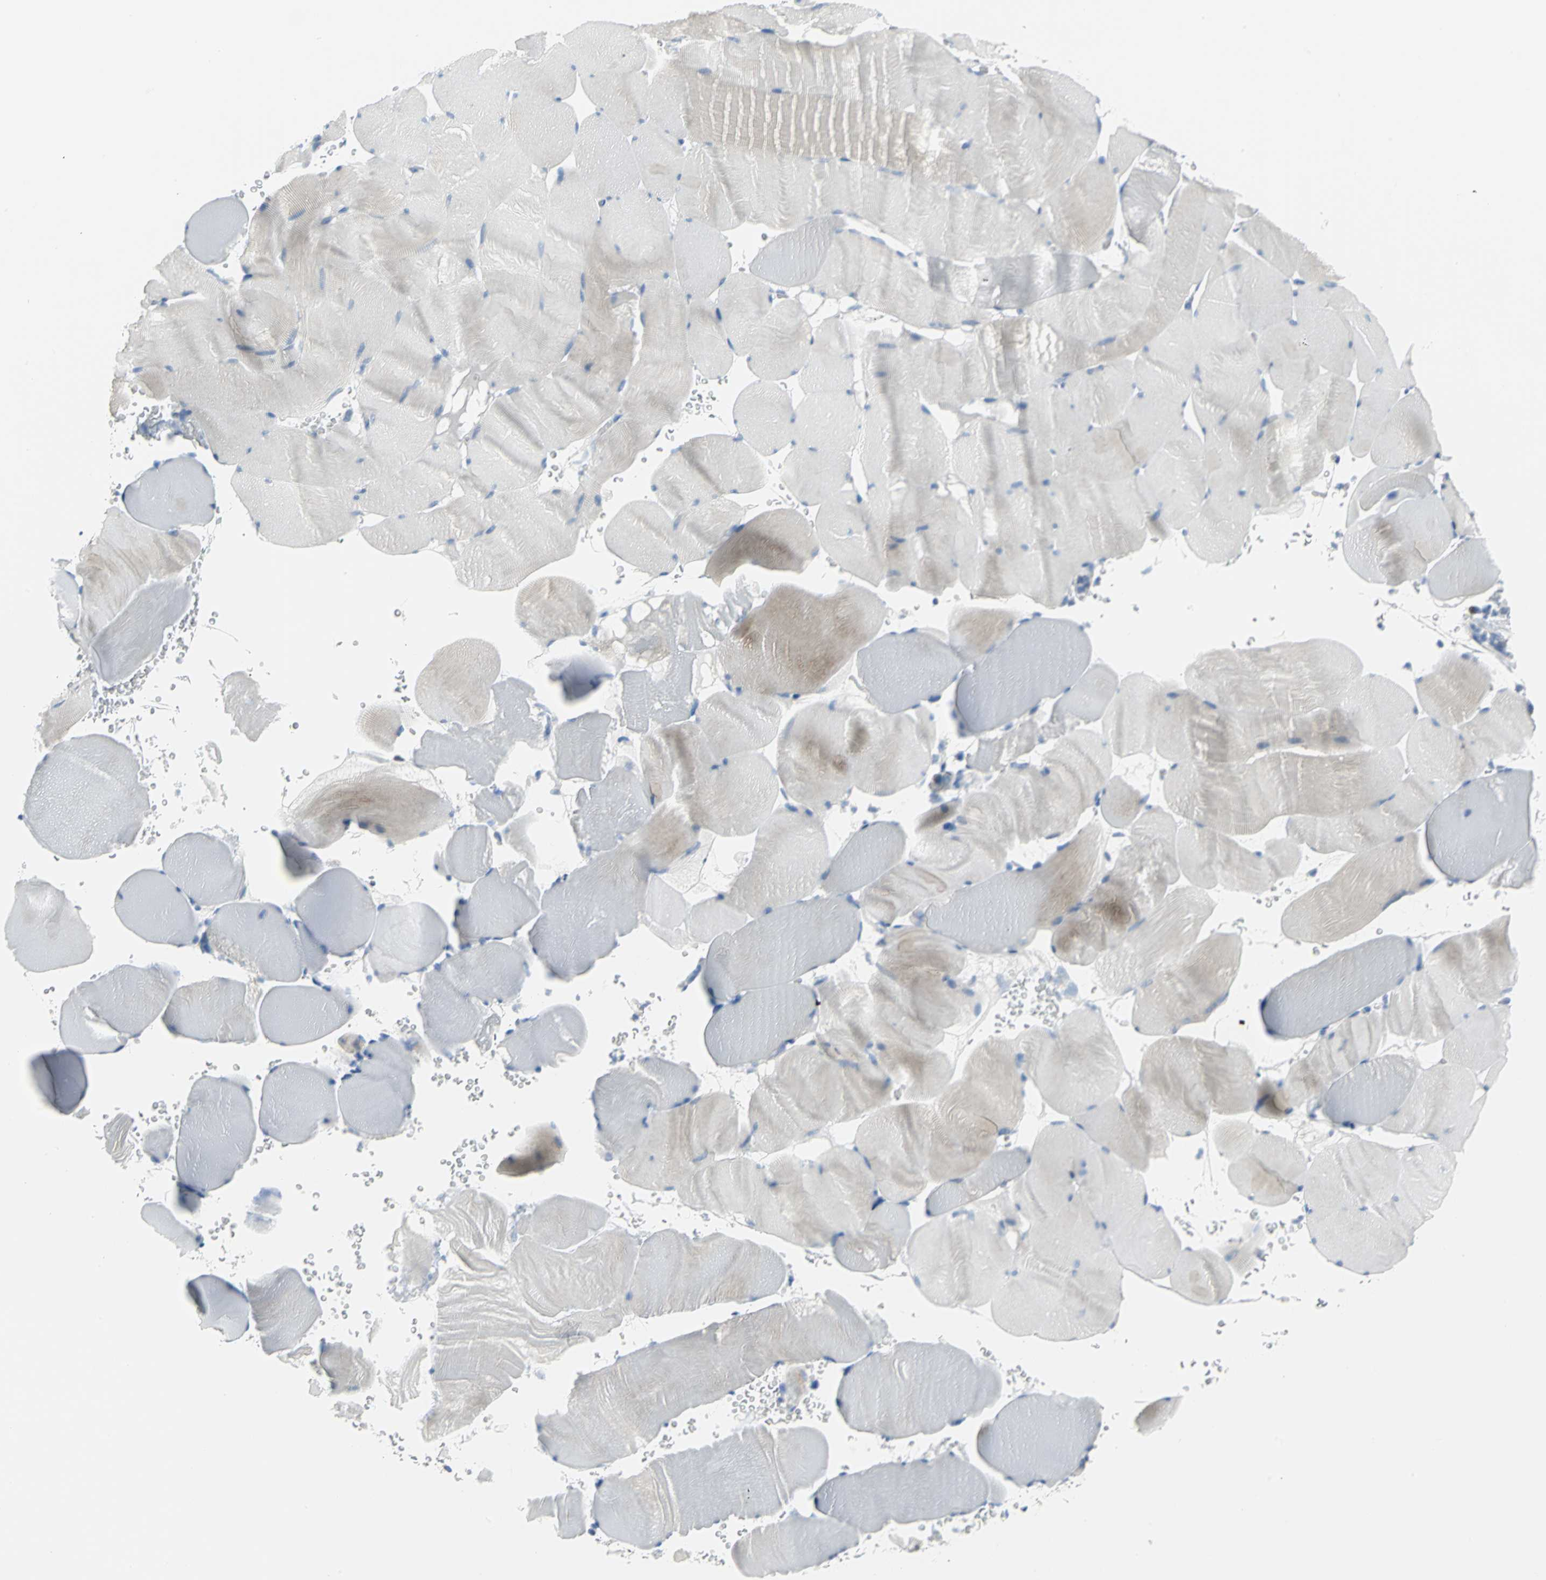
{"staining": {"intensity": "weak", "quantity": "<25%", "location": "cytoplasmic/membranous"}, "tissue": "skeletal muscle", "cell_type": "Myocytes", "image_type": "normal", "snomed": [{"axis": "morphology", "description": "Normal tissue, NOS"}, {"axis": "topography", "description": "Skeletal muscle"}], "caption": "This is a image of IHC staining of unremarkable skeletal muscle, which shows no positivity in myocytes.", "gene": "MCM3", "patient": {"sex": "male", "age": 62}}